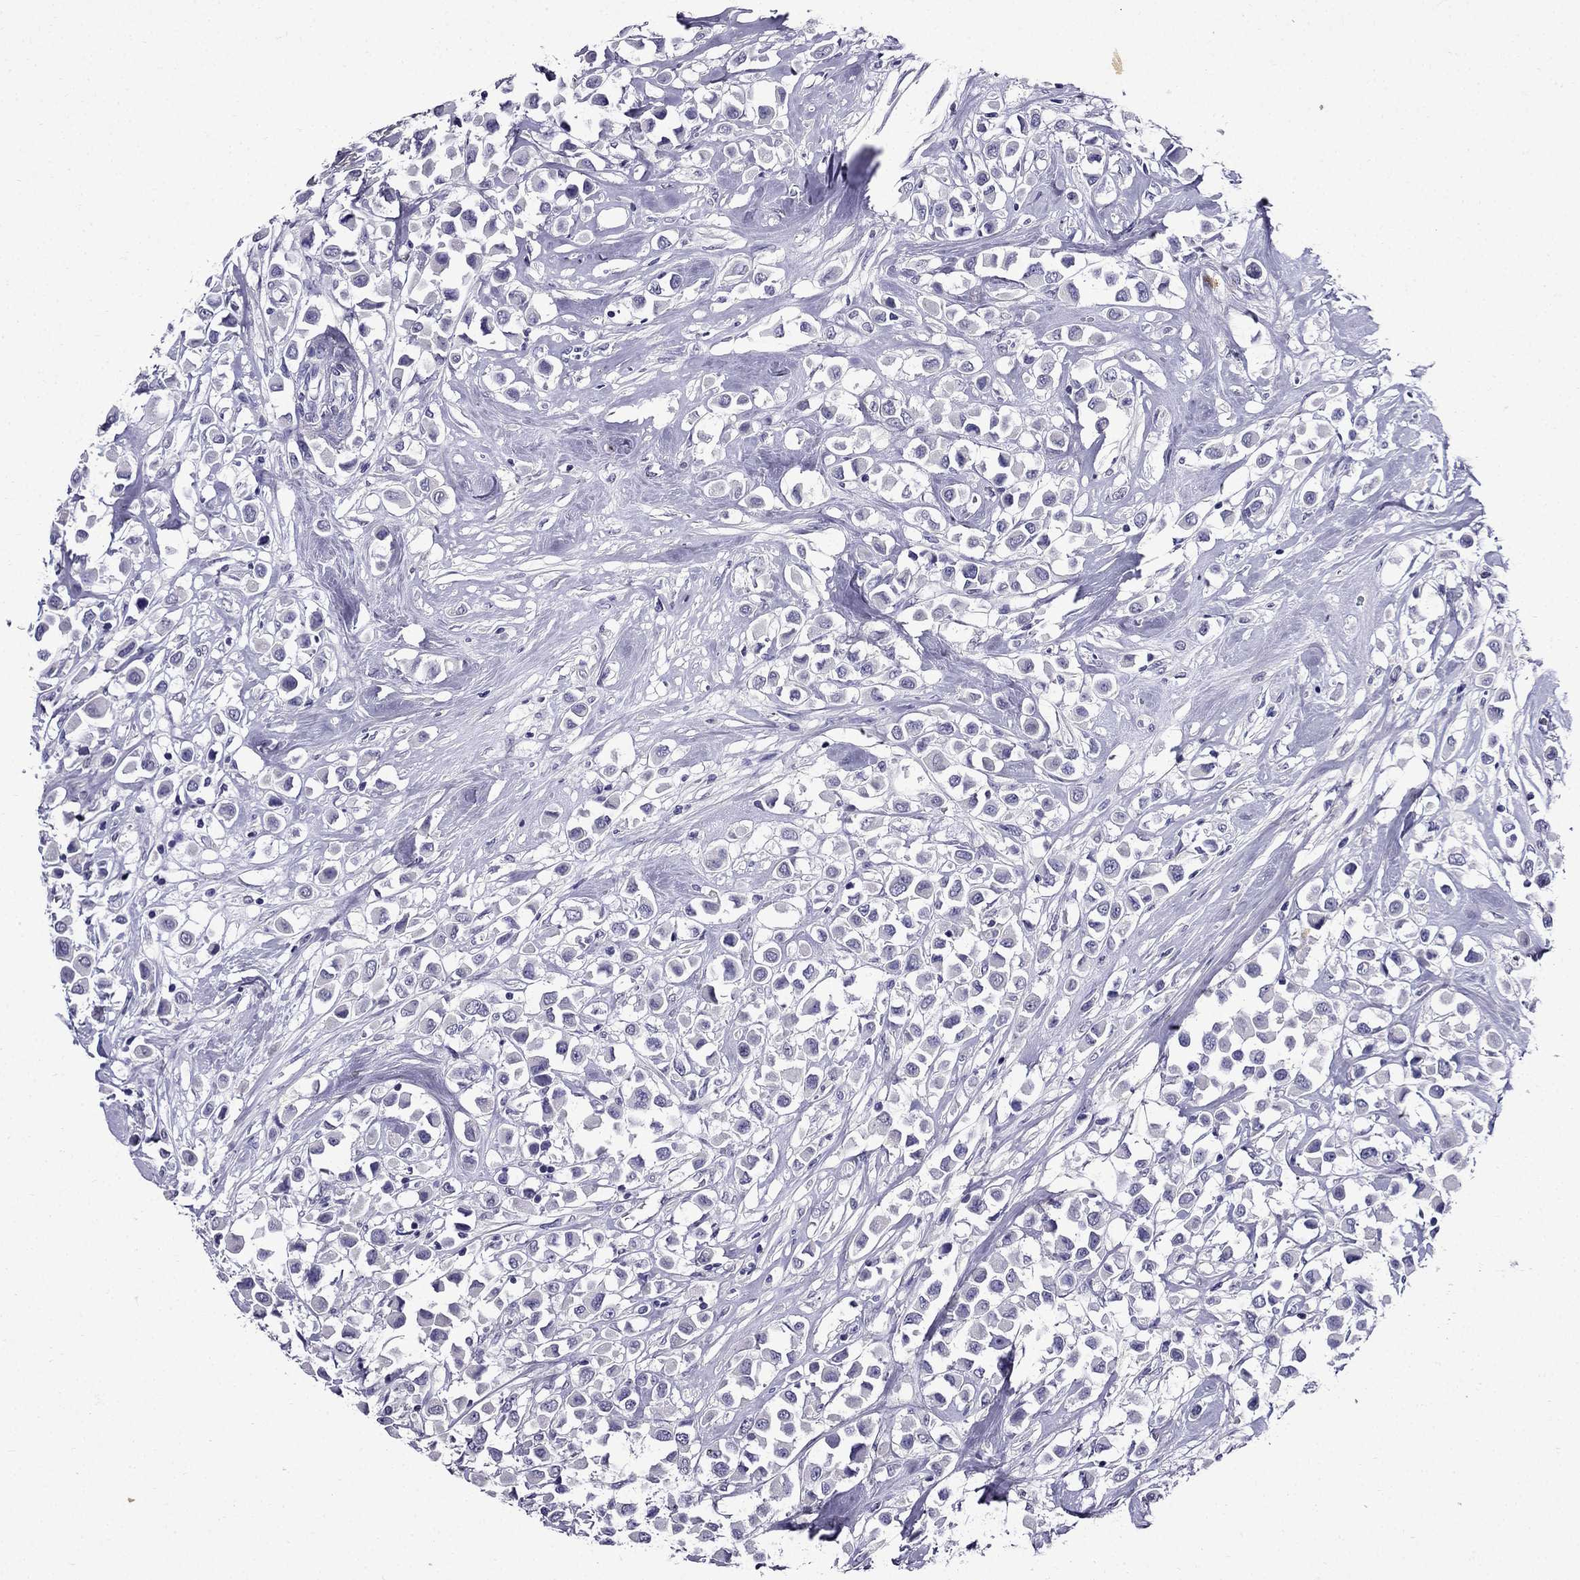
{"staining": {"intensity": "negative", "quantity": "none", "location": "none"}, "tissue": "breast cancer", "cell_type": "Tumor cells", "image_type": "cancer", "snomed": [{"axis": "morphology", "description": "Duct carcinoma"}, {"axis": "topography", "description": "Breast"}], "caption": "DAB immunohistochemical staining of breast cancer demonstrates no significant positivity in tumor cells.", "gene": "DNAH17", "patient": {"sex": "female", "age": 61}}